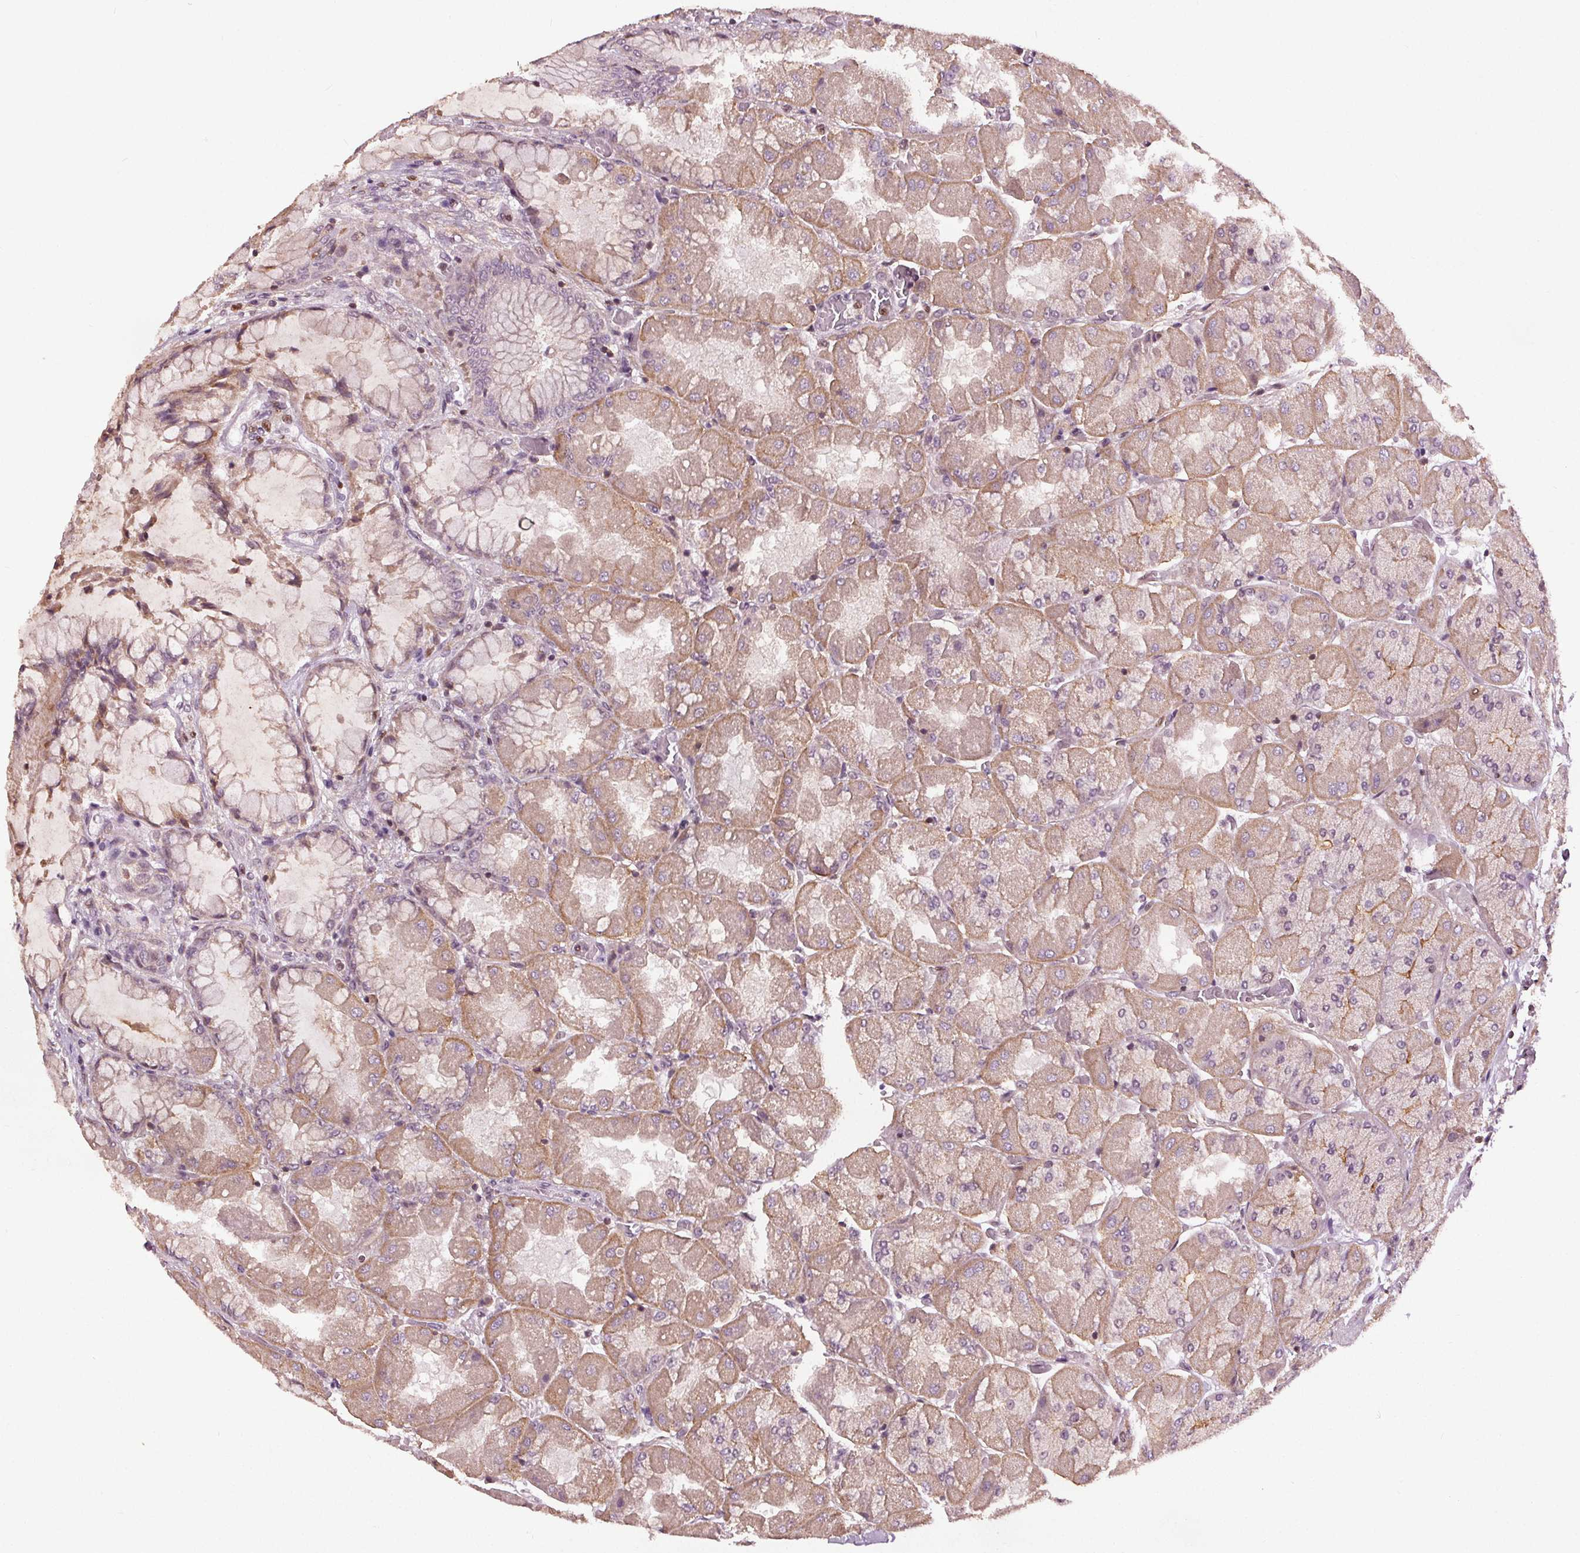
{"staining": {"intensity": "moderate", "quantity": "25%-75%", "location": "cytoplasmic/membranous"}, "tissue": "stomach", "cell_type": "Glandular cells", "image_type": "normal", "snomed": [{"axis": "morphology", "description": "Normal tissue, NOS"}, {"axis": "topography", "description": "Stomach"}], "caption": "DAB (3,3'-diaminobenzidine) immunohistochemical staining of unremarkable human stomach displays moderate cytoplasmic/membranous protein staining in approximately 25%-75% of glandular cells. (DAB (3,3'-diaminobenzidine) IHC with brightfield microscopy, high magnification).", "gene": "DDX11", "patient": {"sex": "female", "age": 61}}